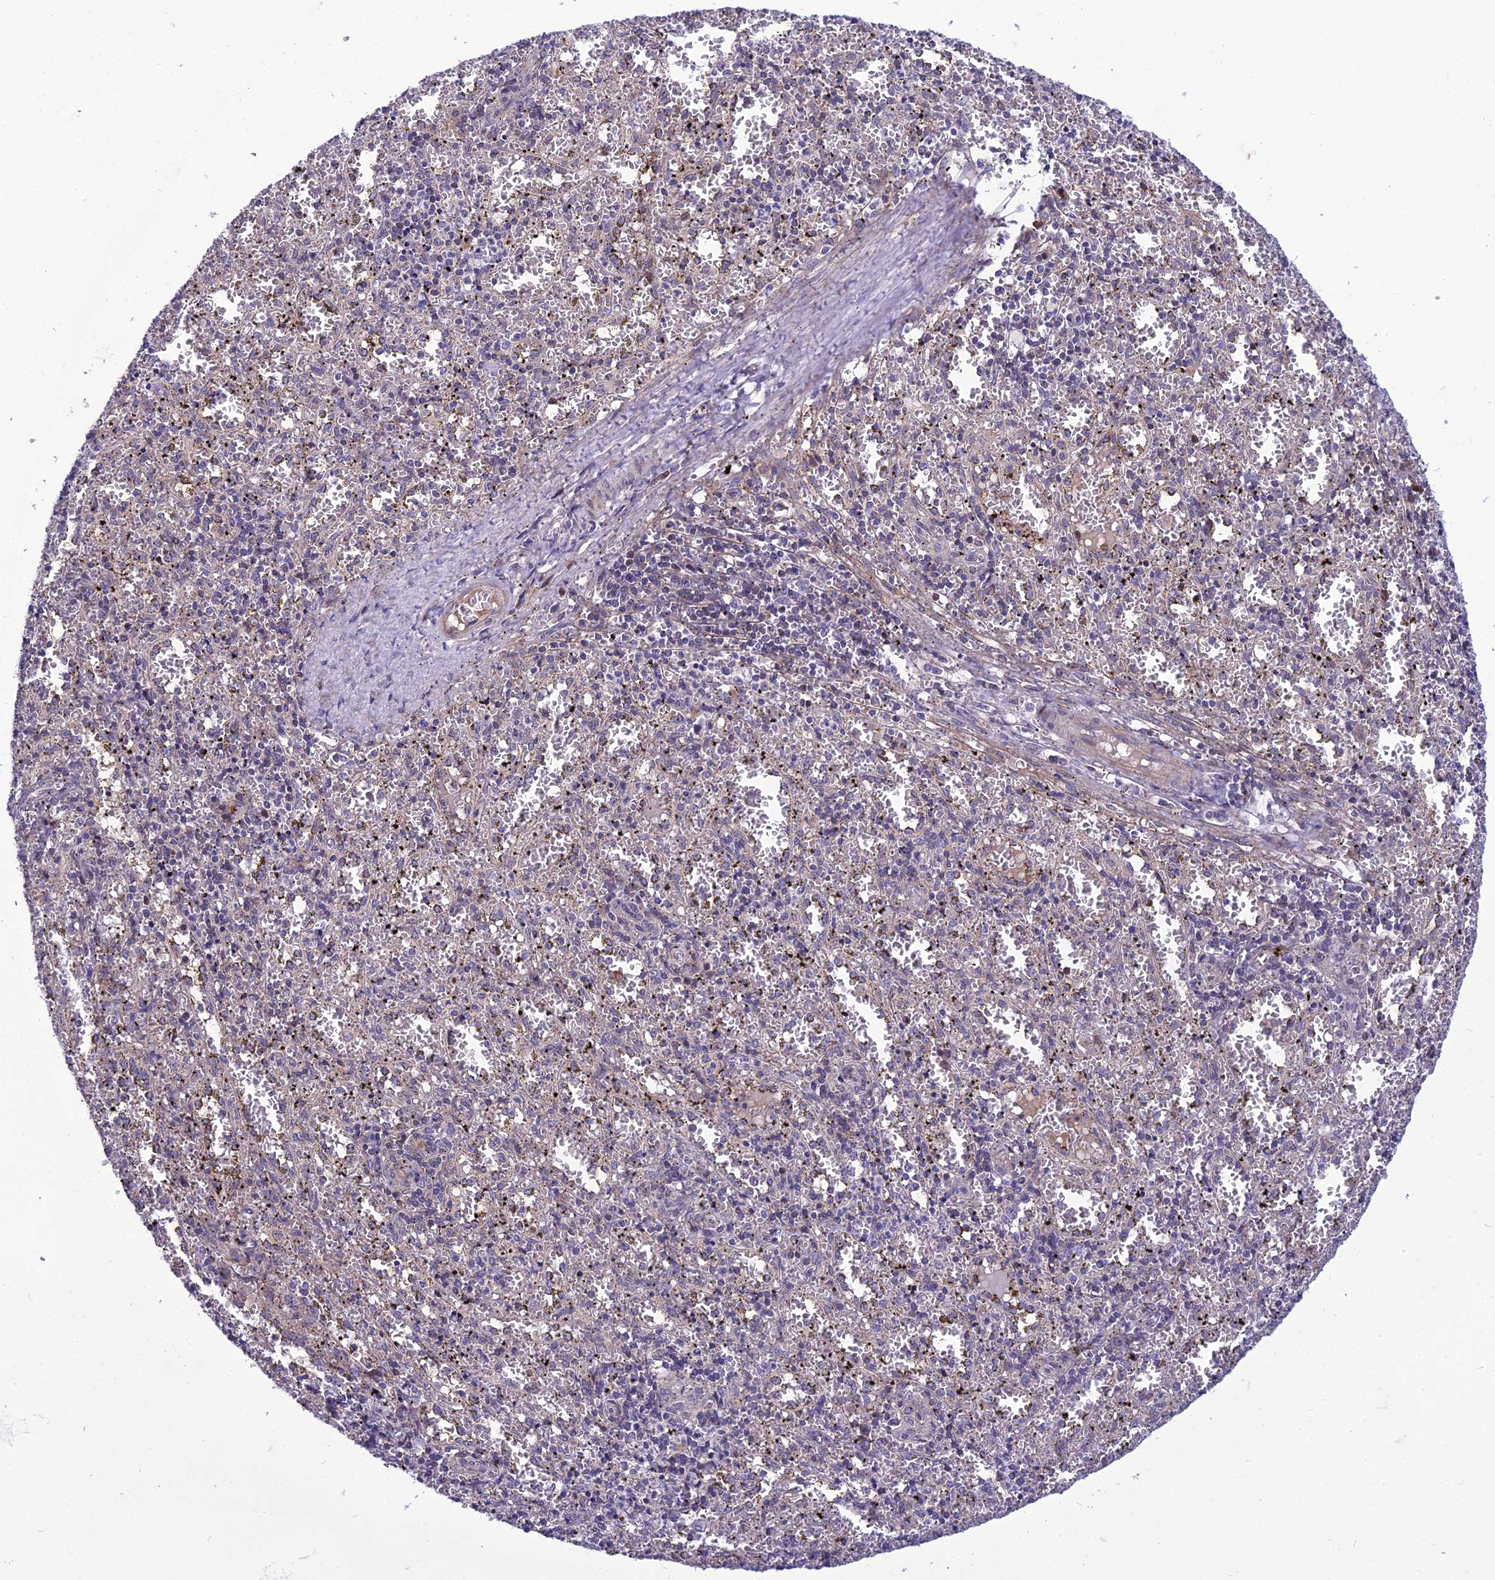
{"staining": {"intensity": "negative", "quantity": "none", "location": "none"}, "tissue": "spleen", "cell_type": "Cells in red pulp", "image_type": "normal", "snomed": [{"axis": "morphology", "description": "Normal tissue, NOS"}, {"axis": "topography", "description": "Spleen"}], "caption": "The photomicrograph exhibits no significant positivity in cells in red pulp of spleen. (DAB (3,3'-diaminobenzidine) immunohistochemistry, high magnification).", "gene": "GAB4", "patient": {"sex": "male", "age": 11}}